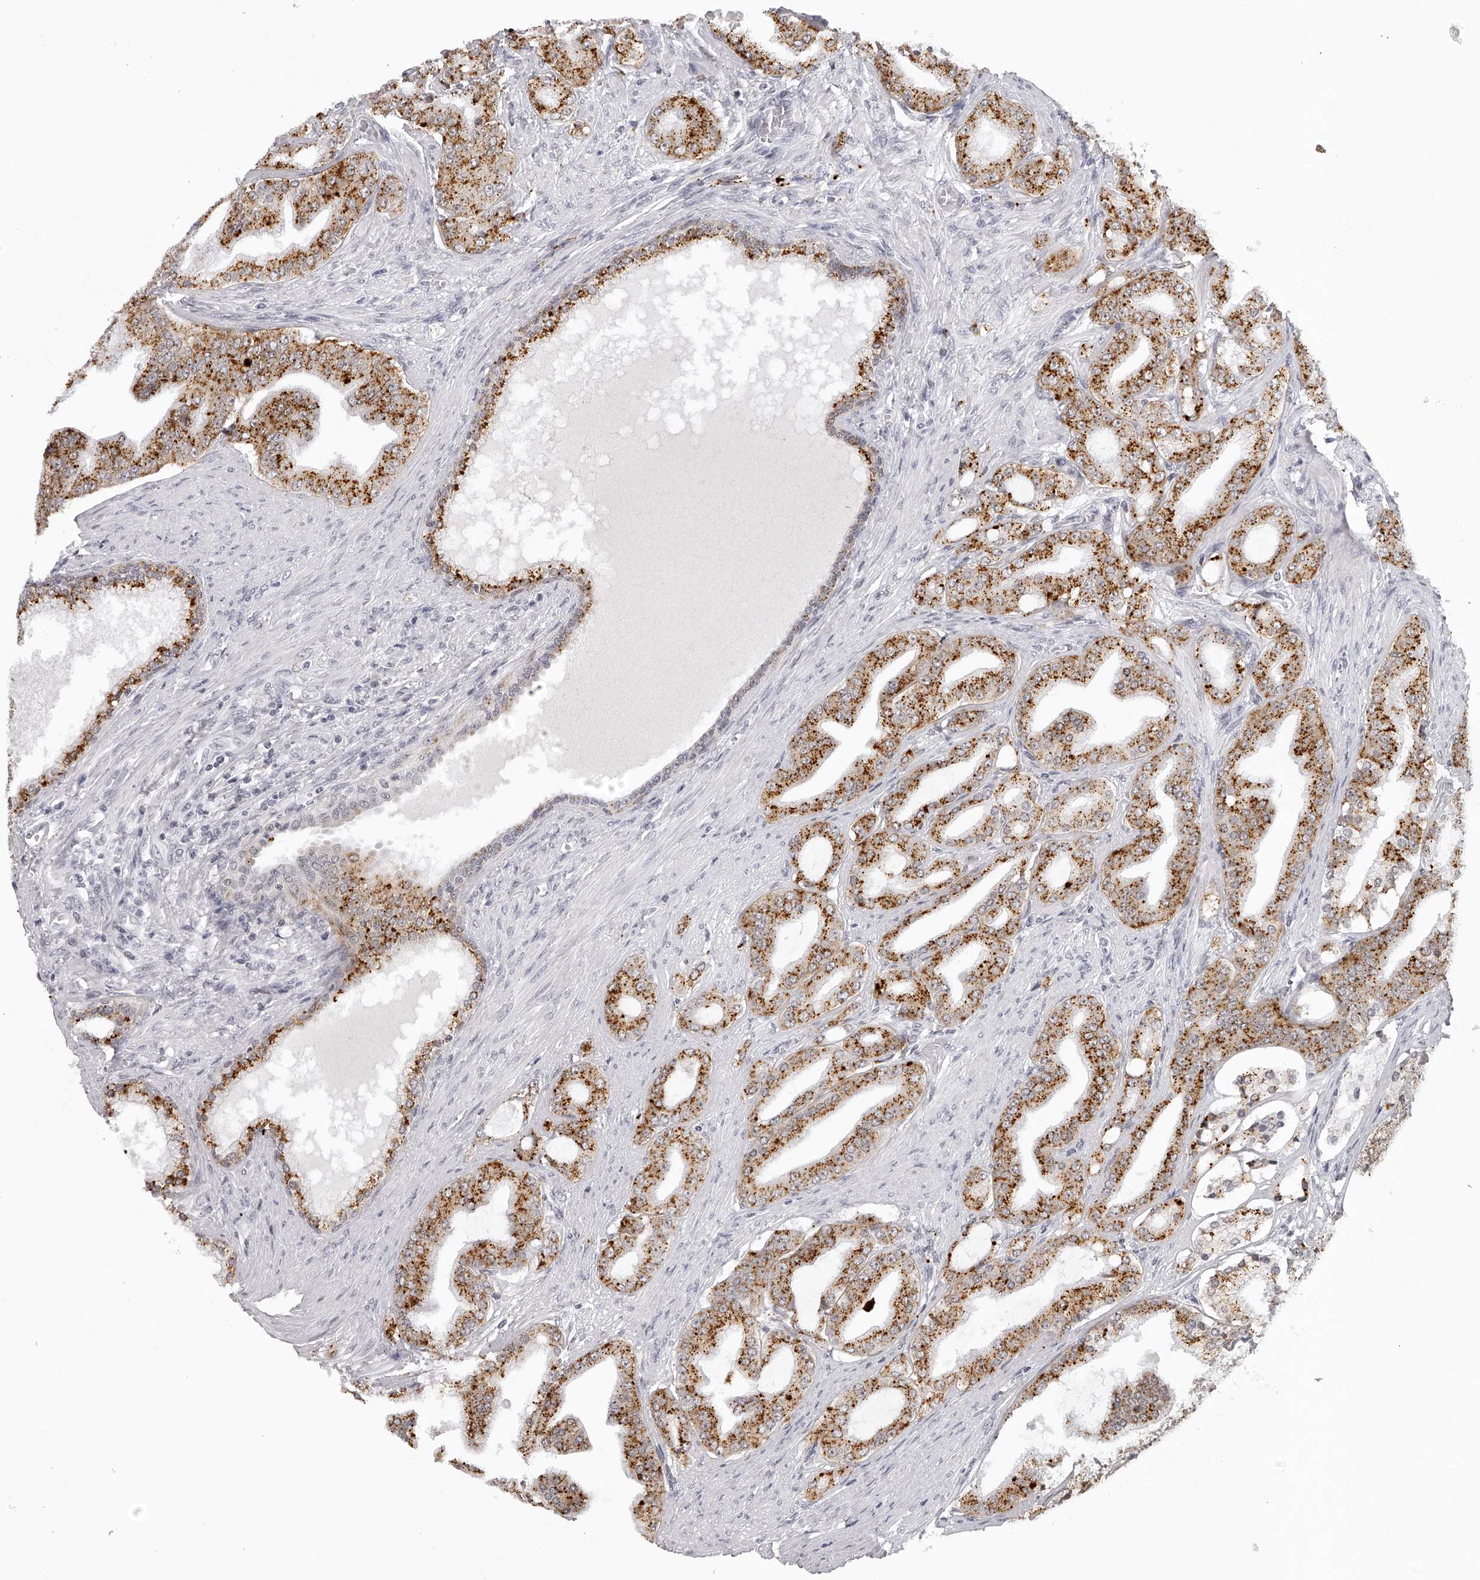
{"staining": {"intensity": "strong", "quantity": ">75%", "location": "cytoplasmic/membranous"}, "tissue": "prostate cancer", "cell_type": "Tumor cells", "image_type": "cancer", "snomed": [{"axis": "morphology", "description": "Adenocarcinoma, High grade"}, {"axis": "topography", "description": "Prostate"}], "caption": "Immunohistochemical staining of prostate cancer reveals strong cytoplasmic/membranous protein expression in approximately >75% of tumor cells.", "gene": "RNF220", "patient": {"sex": "male", "age": 60}}